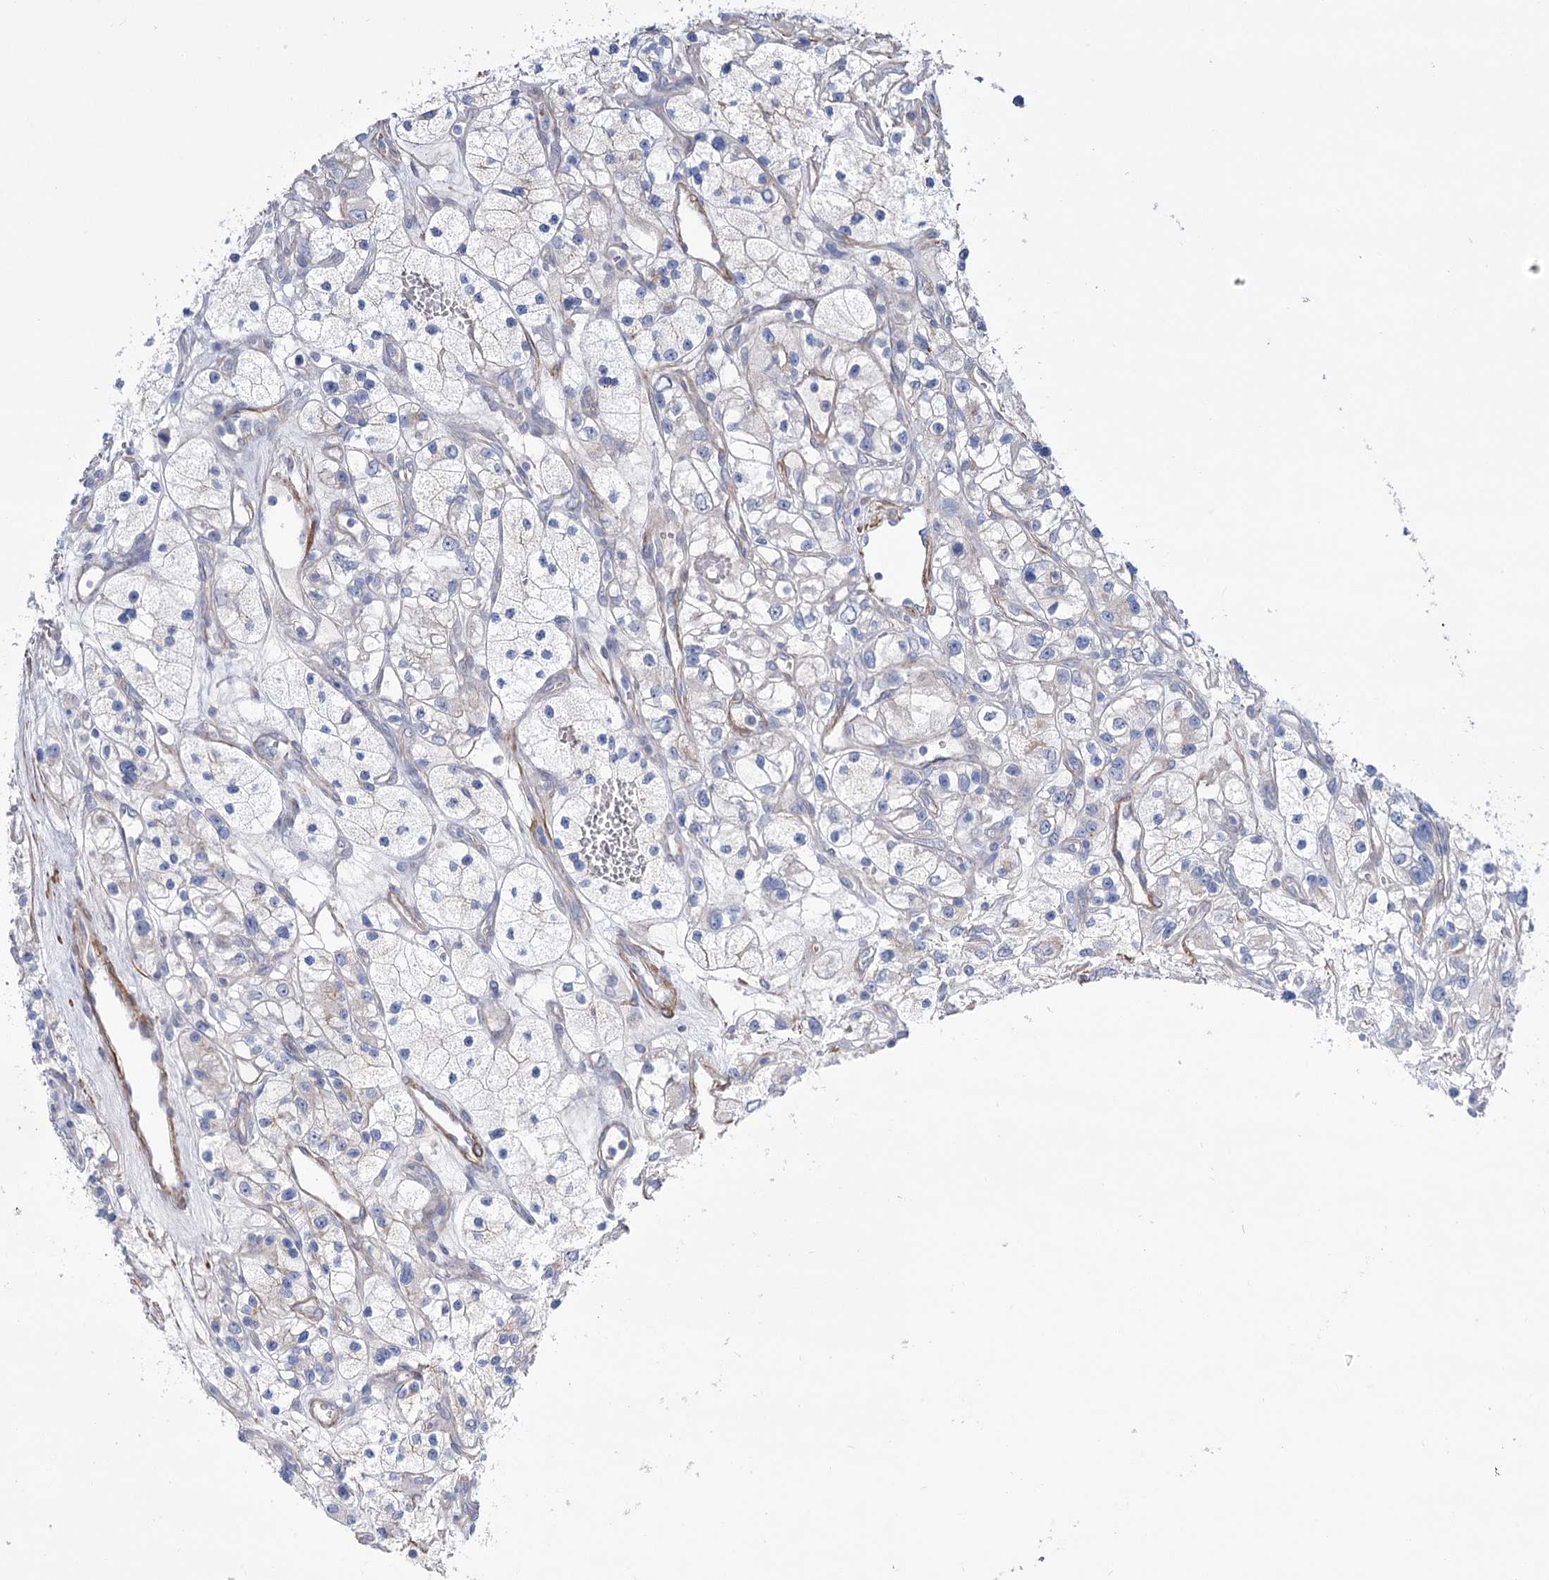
{"staining": {"intensity": "negative", "quantity": "none", "location": "none"}, "tissue": "renal cancer", "cell_type": "Tumor cells", "image_type": "cancer", "snomed": [{"axis": "morphology", "description": "Adenocarcinoma, NOS"}, {"axis": "topography", "description": "Kidney"}], "caption": "This is a image of immunohistochemistry (IHC) staining of renal adenocarcinoma, which shows no staining in tumor cells.", "gene": "WASHC3", "patient": {"sex": "female", "age": 57}}